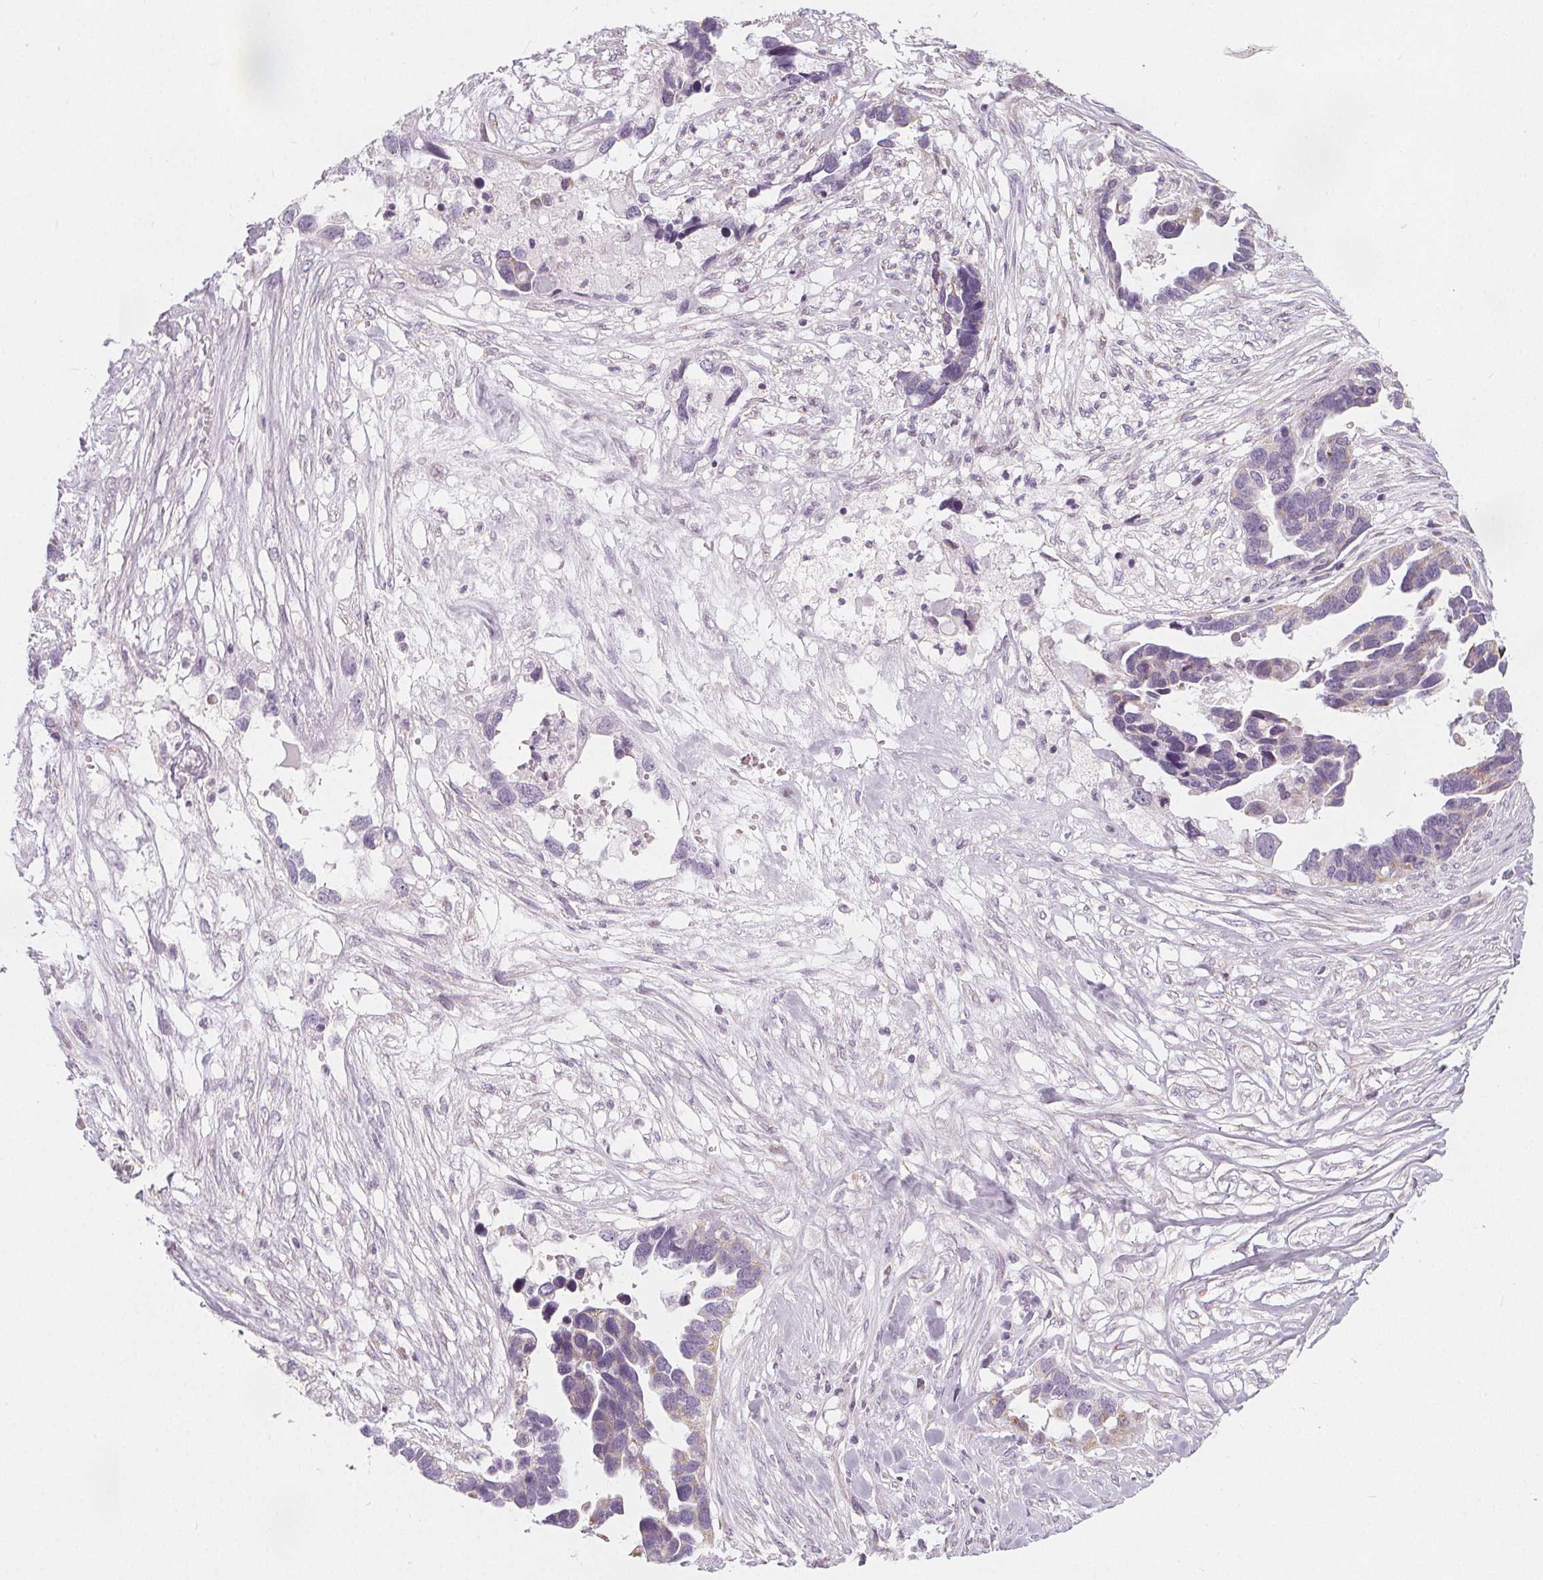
{"staining": {"intensity": "negative", "quantity": "none", "location": "none"}, "tissue": "ovarian cancer", "cell_type": "Tumor cells", "image_type": "cancer", "snomed": [{"axis": "morphology", "description": "Cystadenocarcinoma, serous, NOS"}, {"axis": "topography", "description": "Ovary"}], "caption": "There is no significant positivity in tumor cells of ovarian cancer (serous cystadenocarcinoma). (Brightfield microscopy of DAB (3,3'-diaminobenzidine) immunohistochemistry (IHC) at high magnification).", "gene": "NUP210L", "patient": {"sex": "female", "age": 54}}